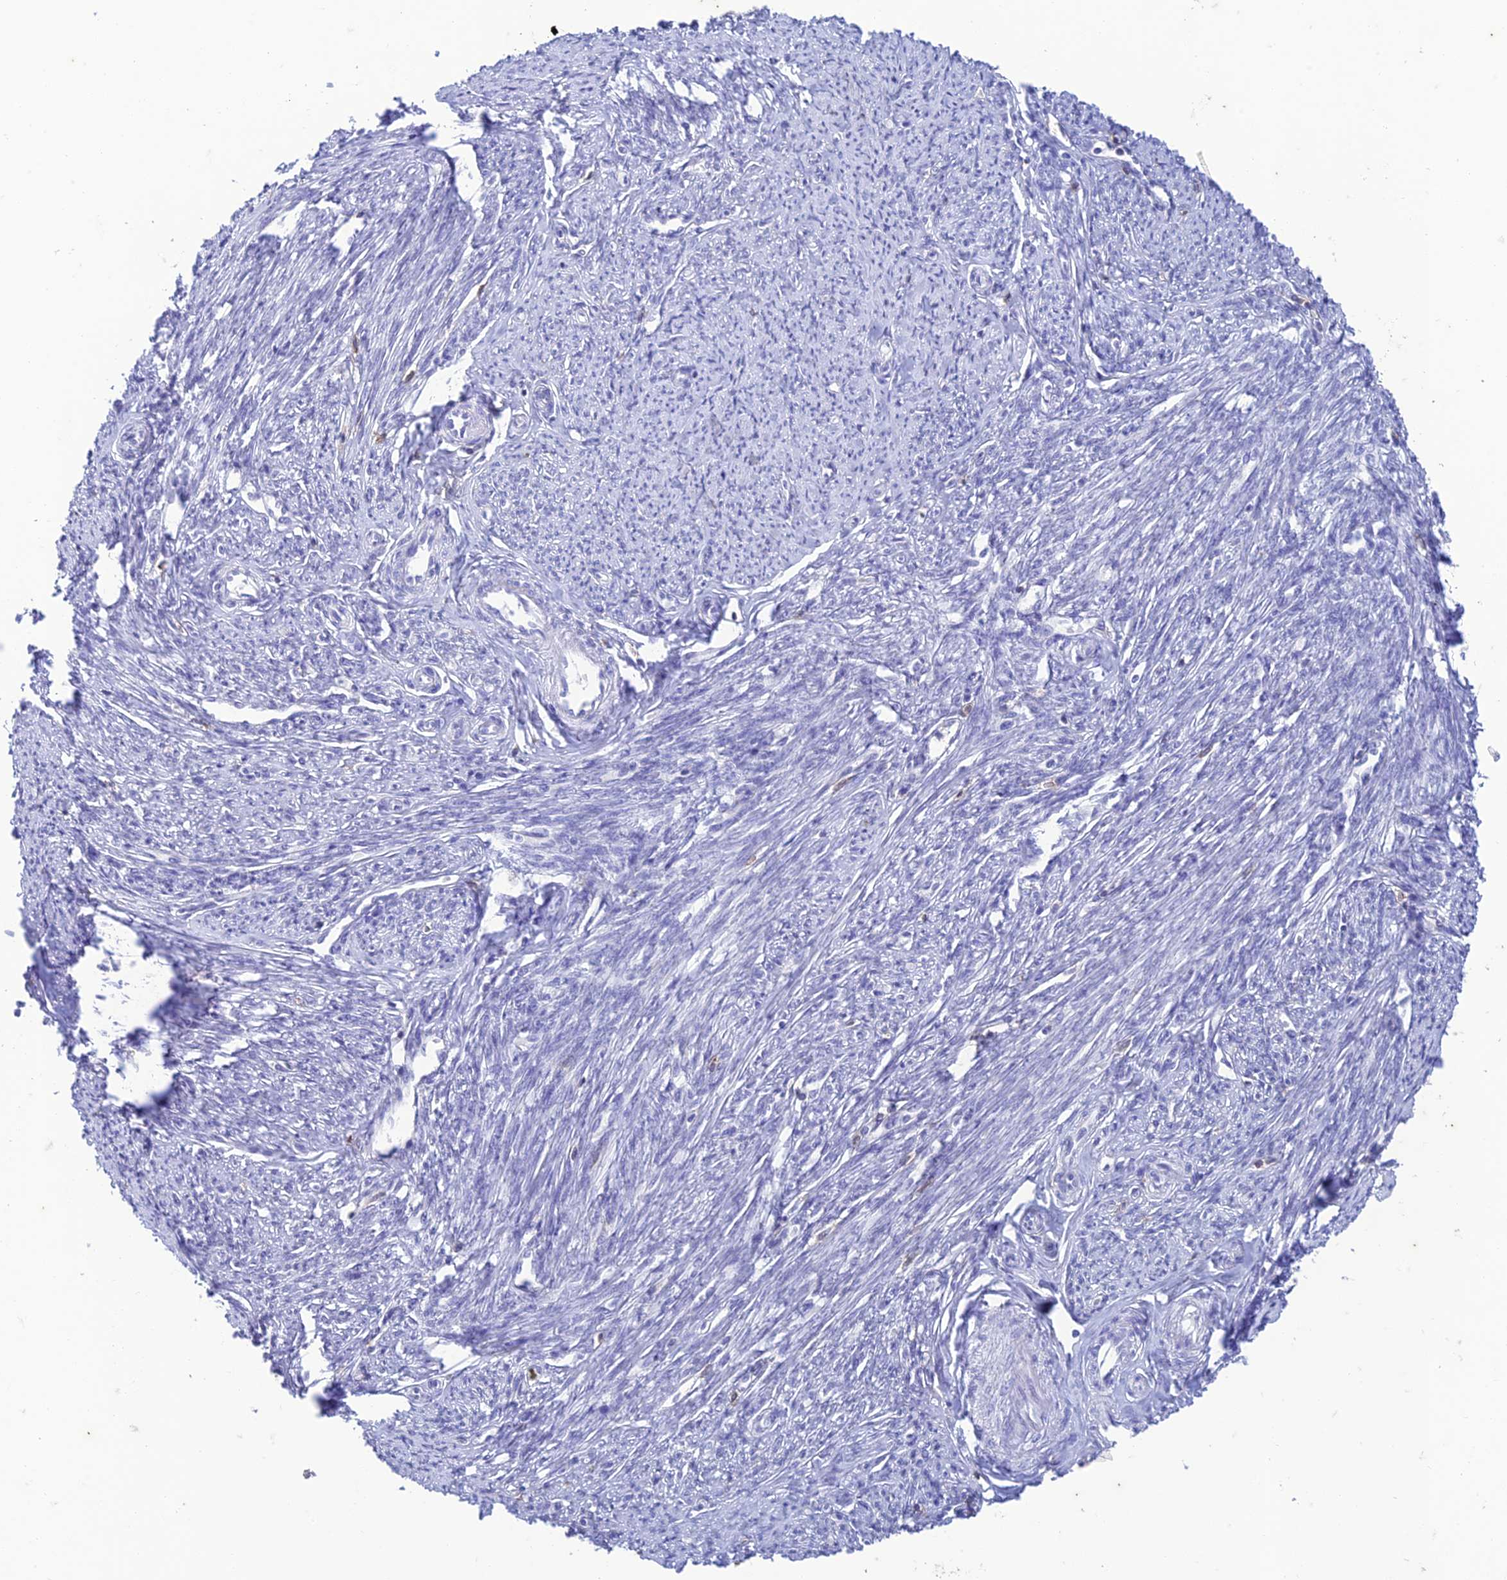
{"staining": {"intensity": "negative", "quantity": "none", "location": "none"}, "tissue": "smooth muscle", "cell_type": "Smooth muscle cells", "image_type": "normal", "snomed": [{"axis": "morphology", "description": "Normal tissue, NOS"}, {"axis": "topography", "description": "Smooth muscle"}, {"axis": "topography", "description": "Uterus"}], "caption": "Smooth muscle cells are negative for brown protein staining in unremarkable smooth muscle.", "gene": "FGF7", "patient": {"sex": "female", "age": 59}}